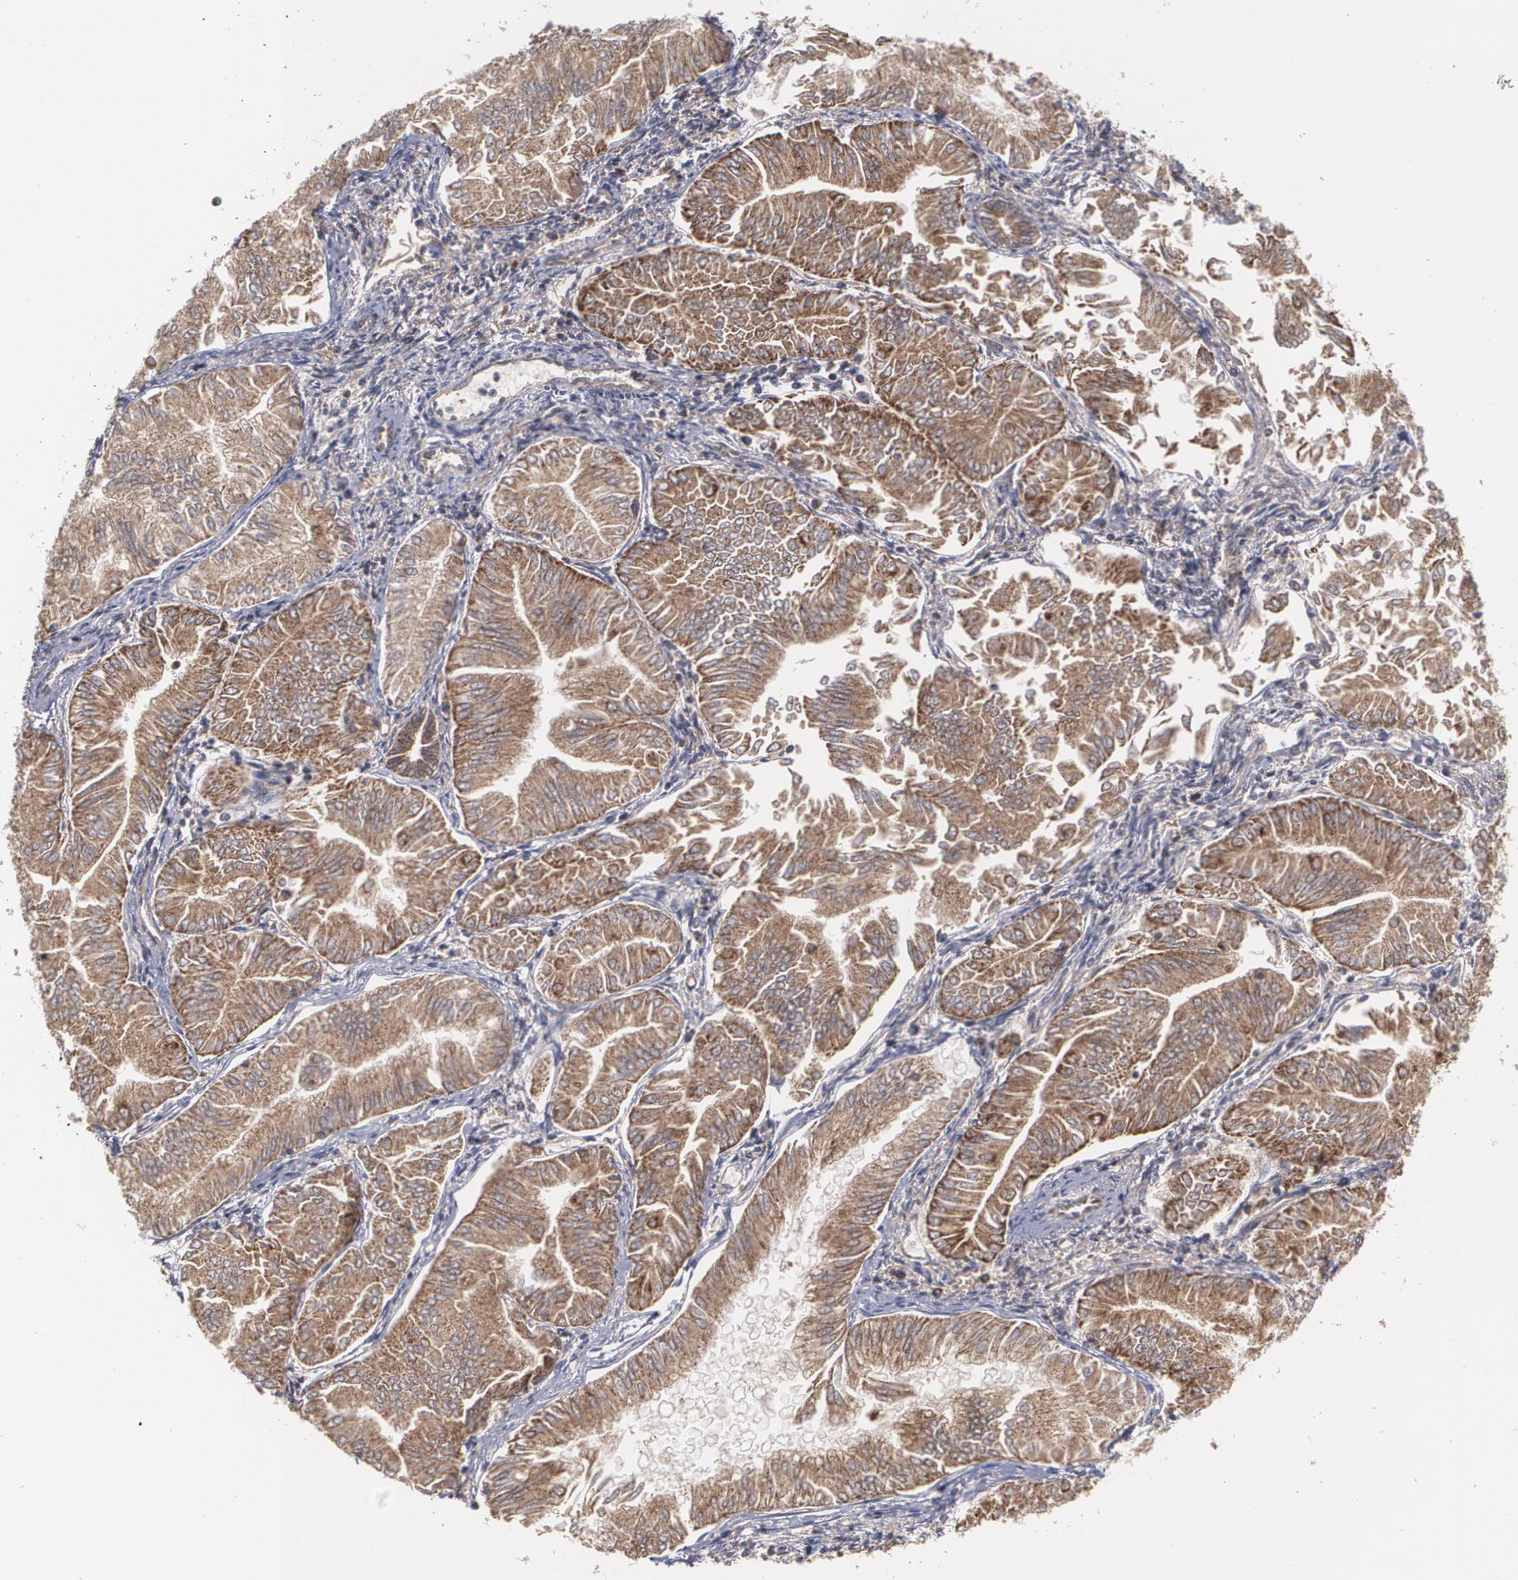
{"staining": {"intensity": "moderate", "quantity": ">75%", "location": "cytoplasmic/membranous"}, "tissue": "endometrial cancer", "cell_type": "Tumor cells", "image_type": "cancer", "snomed": [{"axis": "morphology", "description": "Adenocarcinoma, NOS"}, {"axis": "topography", "description": "Endometrium"}], "caption": "The micrograph demonstrates immunohistochemical staining of endometrial cancer. There is moderate cytoplasmic/membranous expression is seen in about >75% of tumor cells. (DAB (3,3'-diaminobenzidine) IHC with brightfield microscopy, high magnification).", "gene": "BMP6", "patient": {"sex": "female", "age": 53}}